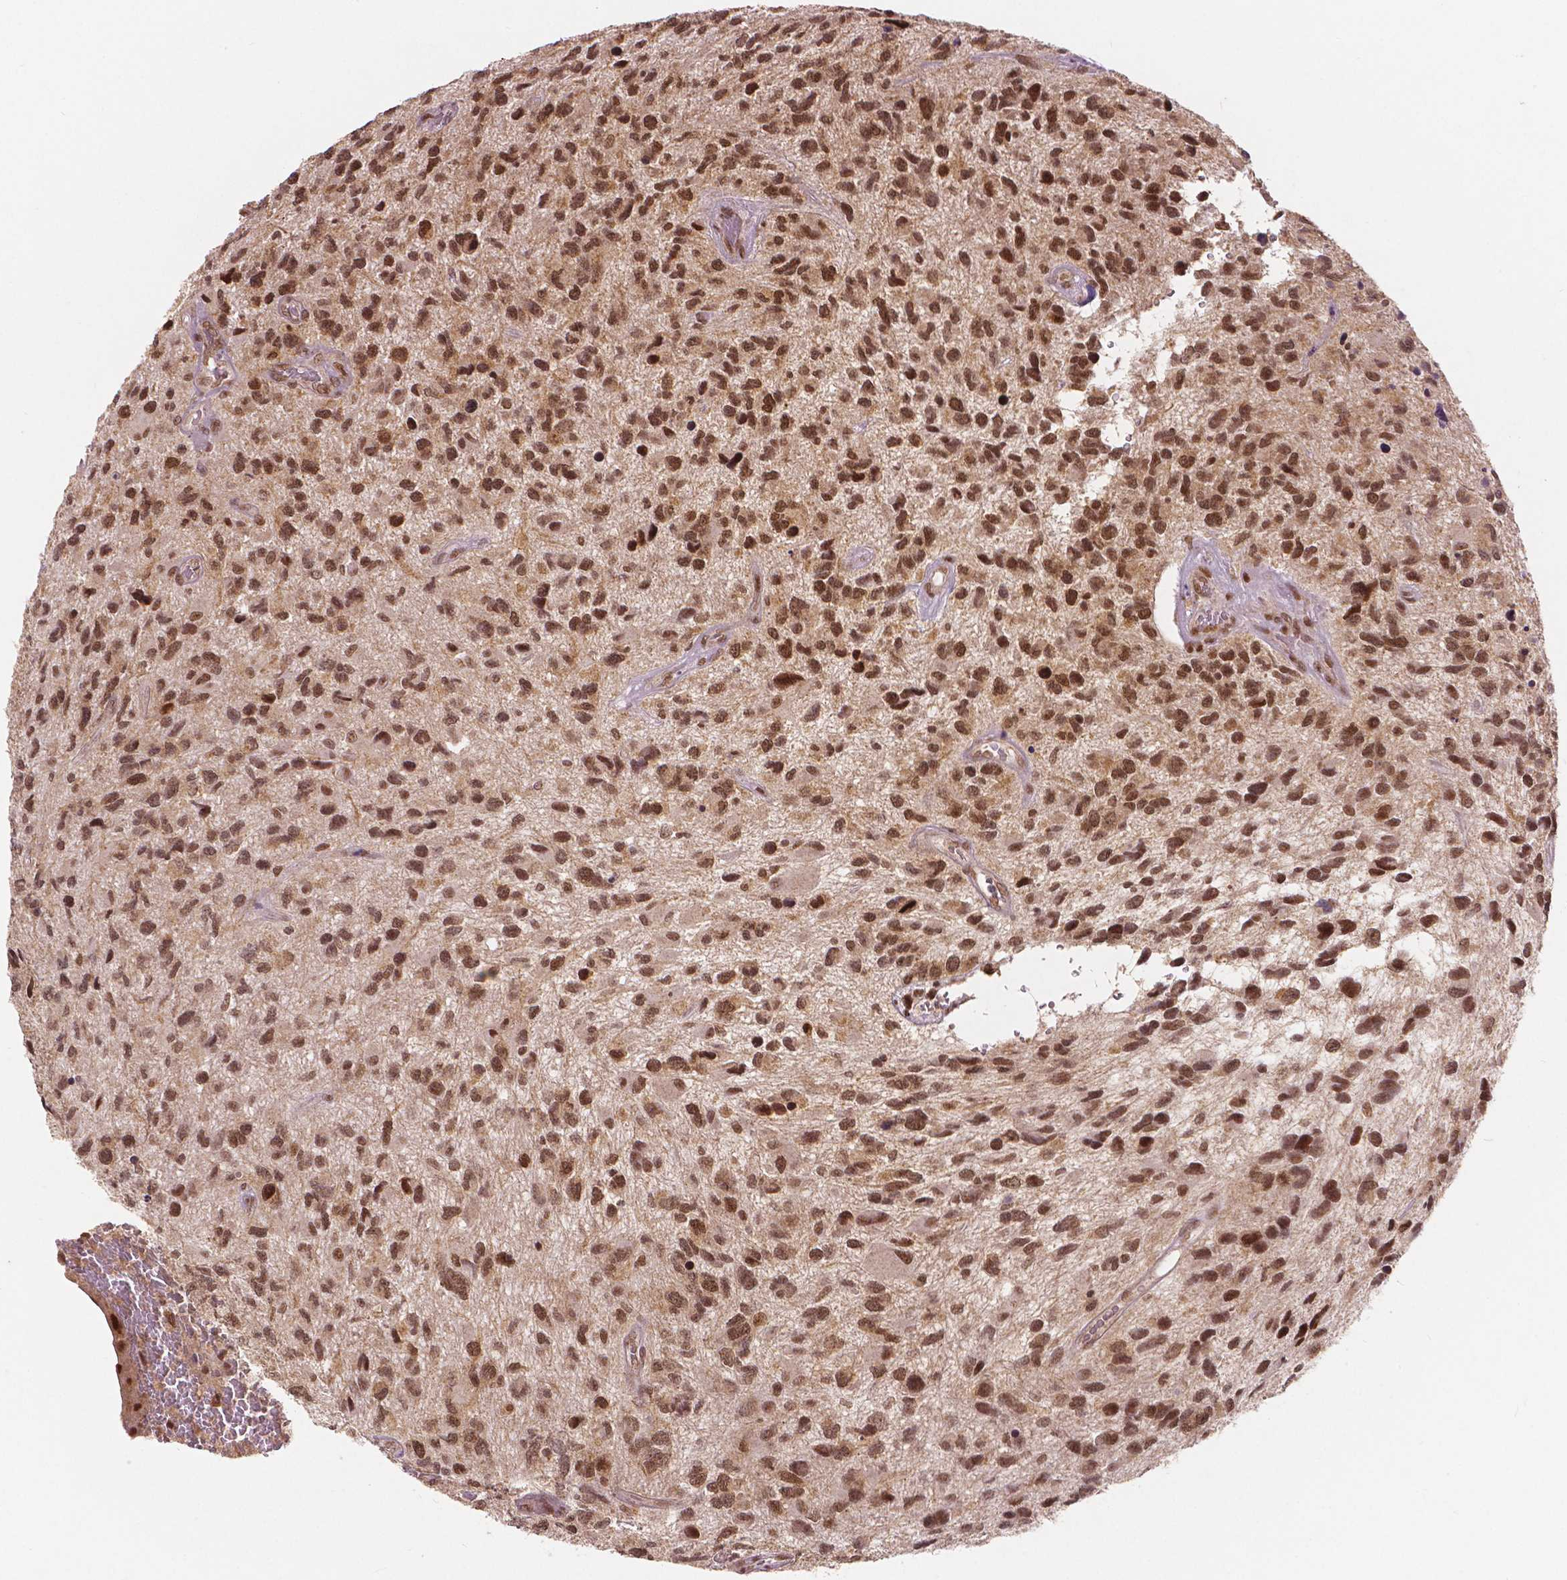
{"staining": {"intensity": "moderate", "quantity": ">75%", "location": "nuclear"}, "tissue": "glioma", "cell_type": "Tumor cells", "image_type": "cancer", "snomed": [{"axis": "morphology", "description": "Glioma, malignant, NOS"}, {"axis": "morphology", "description": "Glioma, malignant, High grade"}, {"axis": "topography", "description": "Brain"}], "caption": "Immunohistochemical staining of glioma reveals medium levels of moderate nuclear protein expression in approximately >75% of tumor cells.", "gene": "NSD2", "patient": {"sex": "female", "age": 71}}